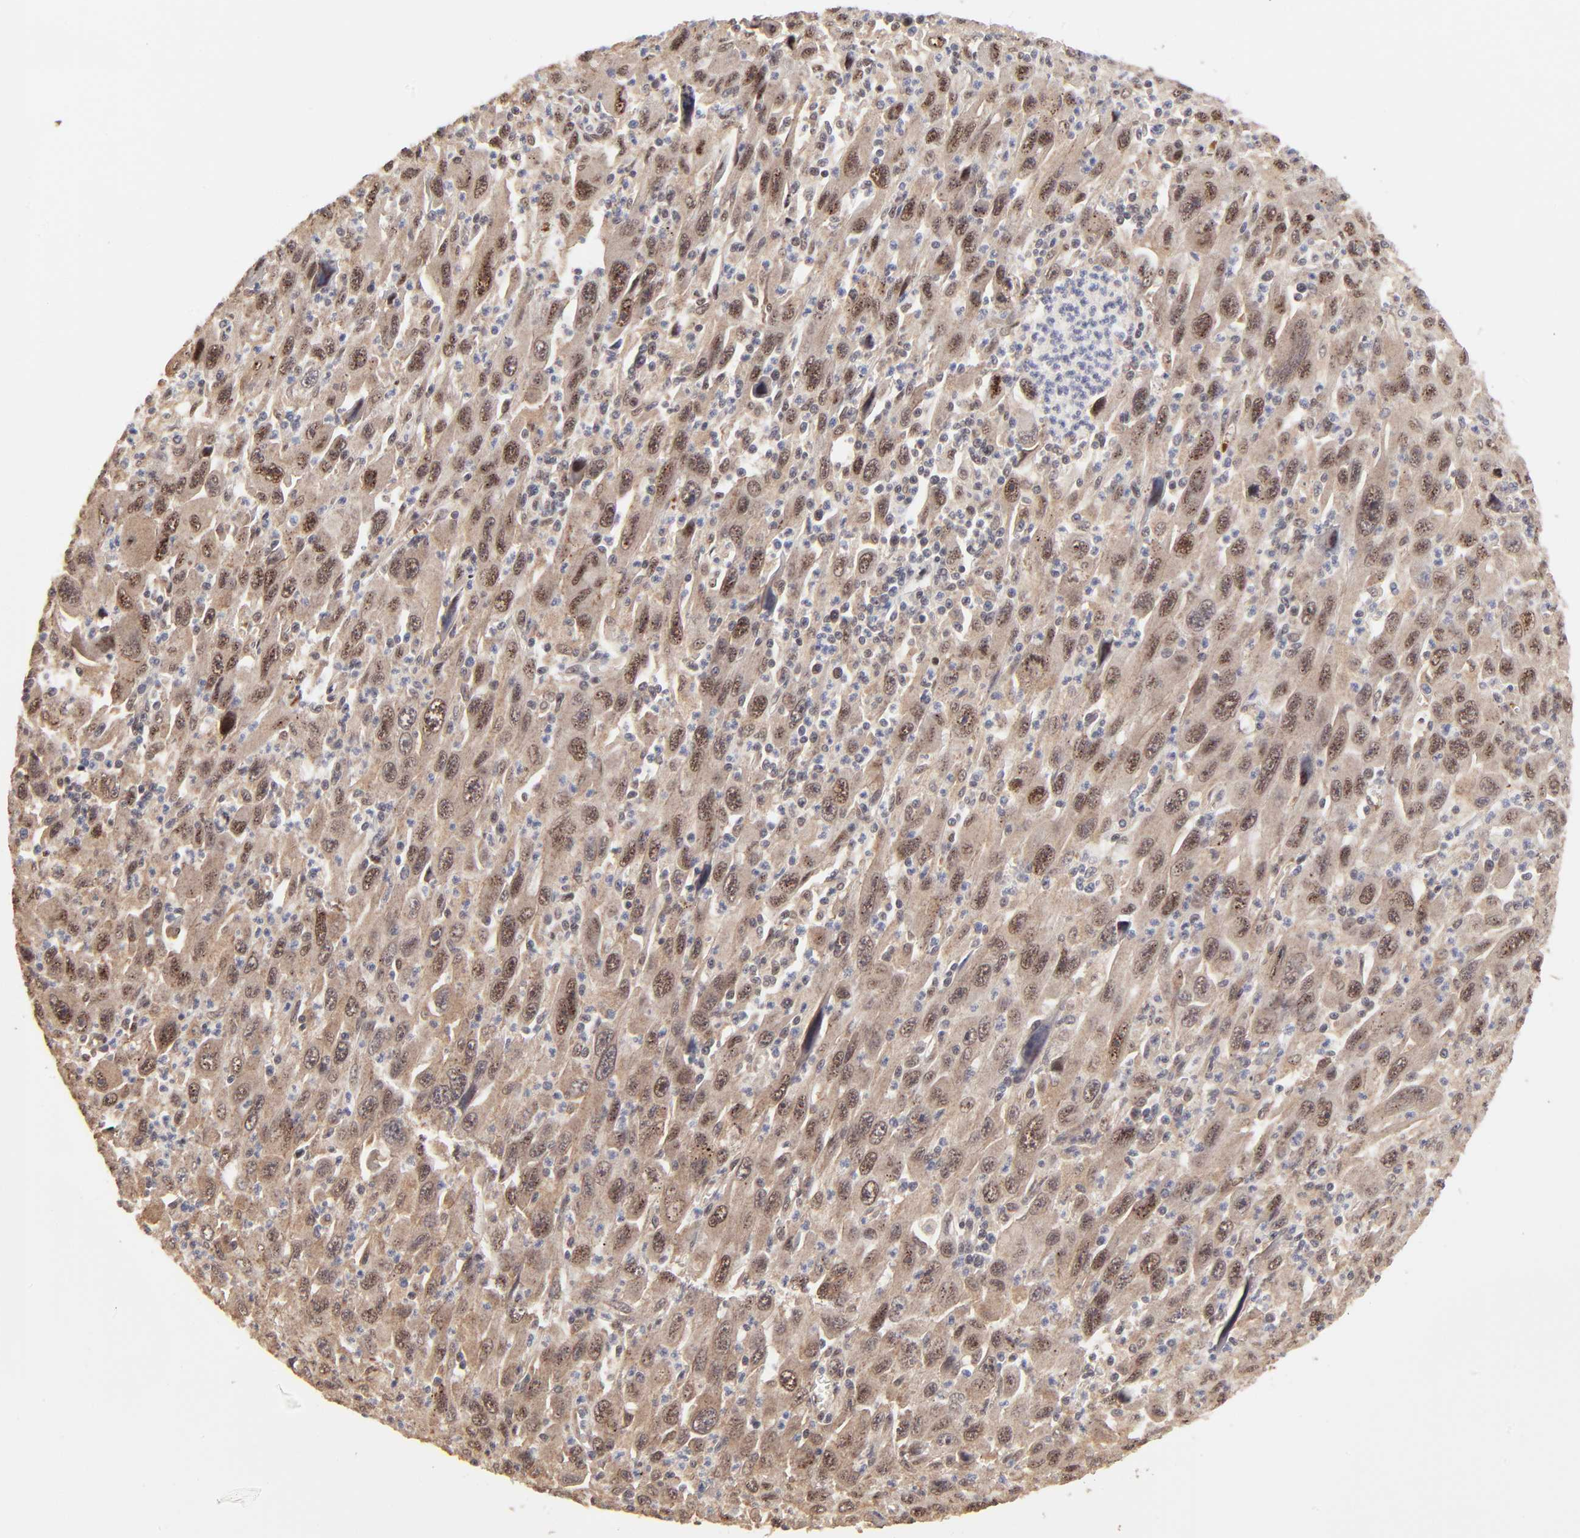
{"staining": {"intensity": "moderate", "quantity": ">75%", "location": "cytoplasmic/membranous,nuclear"}, "tissue": "melanoma", "cell_type": "Tumor cells", "image_type": "cancer", "snomed": [{"axis": "morphology", "description": "Malignant melanoma, Metastatic site"}, {"axis": "topography", "description": "Skin"}], "caption": "Immunohistochemistry (IHC) photomicrograph of neoplastic tissue: malignant melanoma (metastatic site) stained using immunohistochemistry shows medium levels of moderate protein expression localized specifically in the cytoplasmic/membranous and nuclear of tumor cells, appearing as a cytoplasmic/membranous and nuclear brown color.", "gene": "FRMD8", "patient": {"sex": "female", "age": 56}}